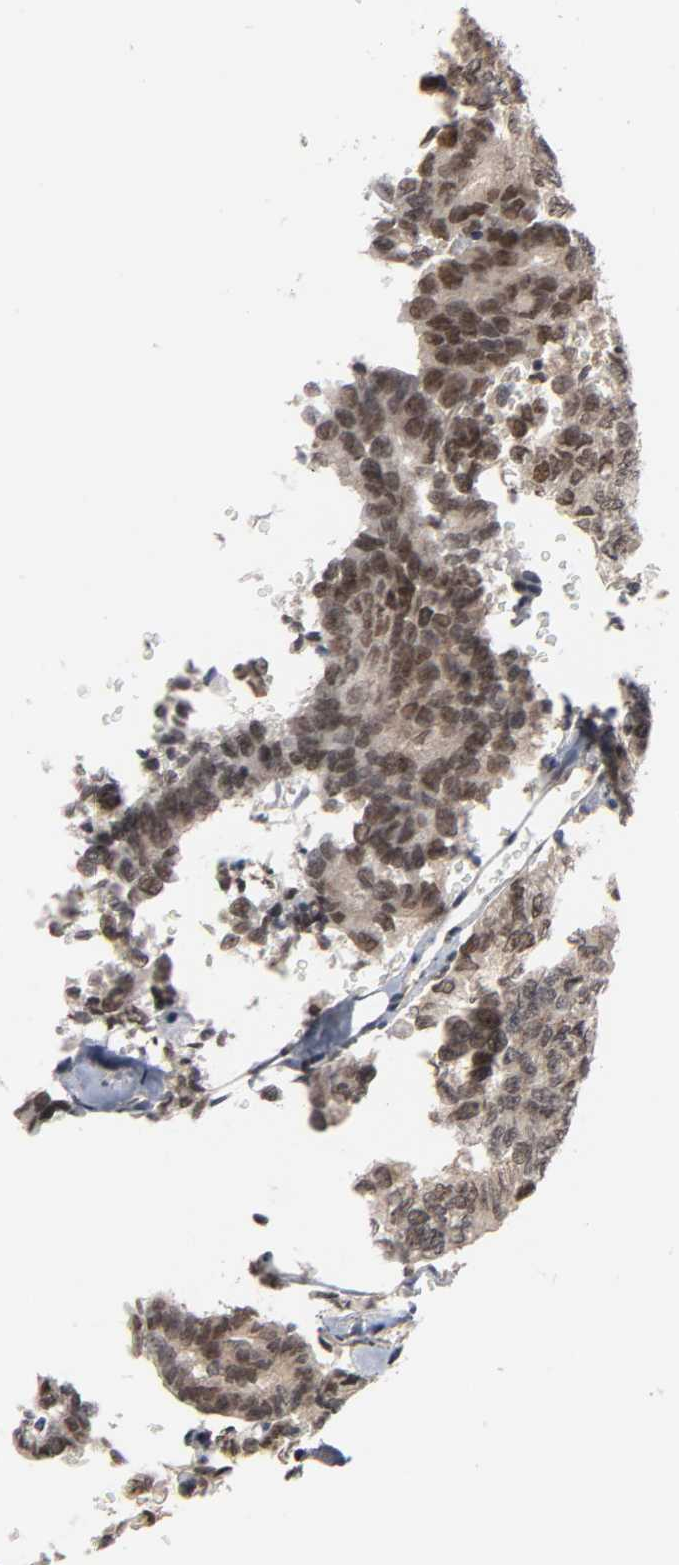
{"staining": {"intensity": "moderate", "quantity": ">75%", "location": "cytoplasmic/membranous,nuclear"}, "tissue": "thyroid cancer", "cell_type": "Tumor cells", "image_type": "cancer", "snomed": [{"axis": "morphology", "description": "Papillary adenocarcinoma, NOS"}, {"axis": "topography", "description": "Thyroid gland"}], "caption": "Moderate cytoplasmic/membranous and nuclear positivity is identified in about >75% of tumor cells in thyroid cancer.", "gene": "HTR1E", "patient": {"sex": "female", "age": 35}}